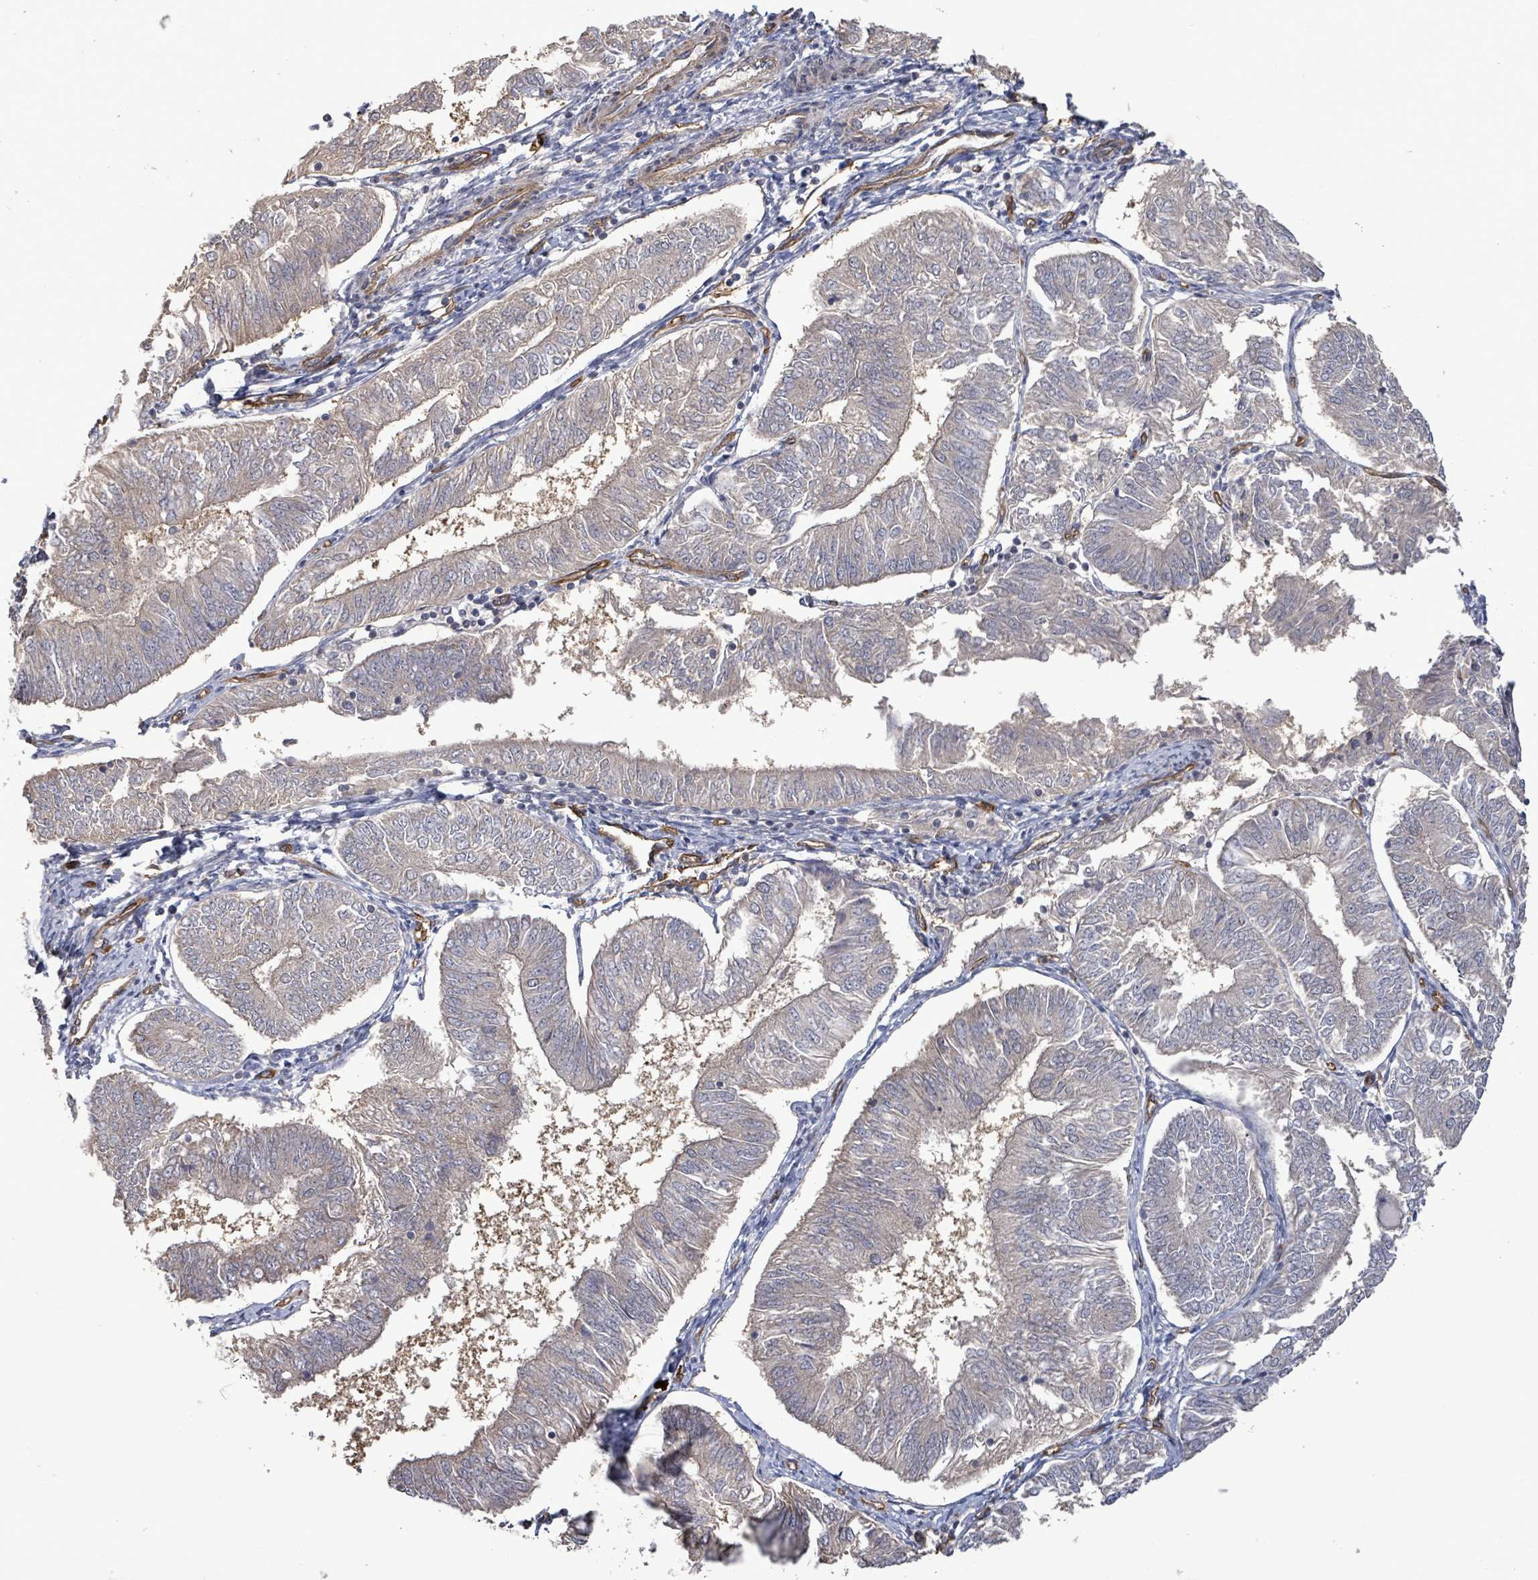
{"staining": {"intensity": "negative", "quantity": "none", "location": "none"}, "tissue": "endometrial cancer", "cell_type": "Tumor cells", "image_type": "cancer", "snomed": [{"axis": "morphology", "description": "Adenocarcinoma, NOS"}, {"axis": "topography", "description": "Endometrium"}], "caption": "There is no significant positivity in tumor cells of endometrial cancer (adenocarcinoma).", "gene": "KANK3", "patient": {"sex": "female", "age": 58}}